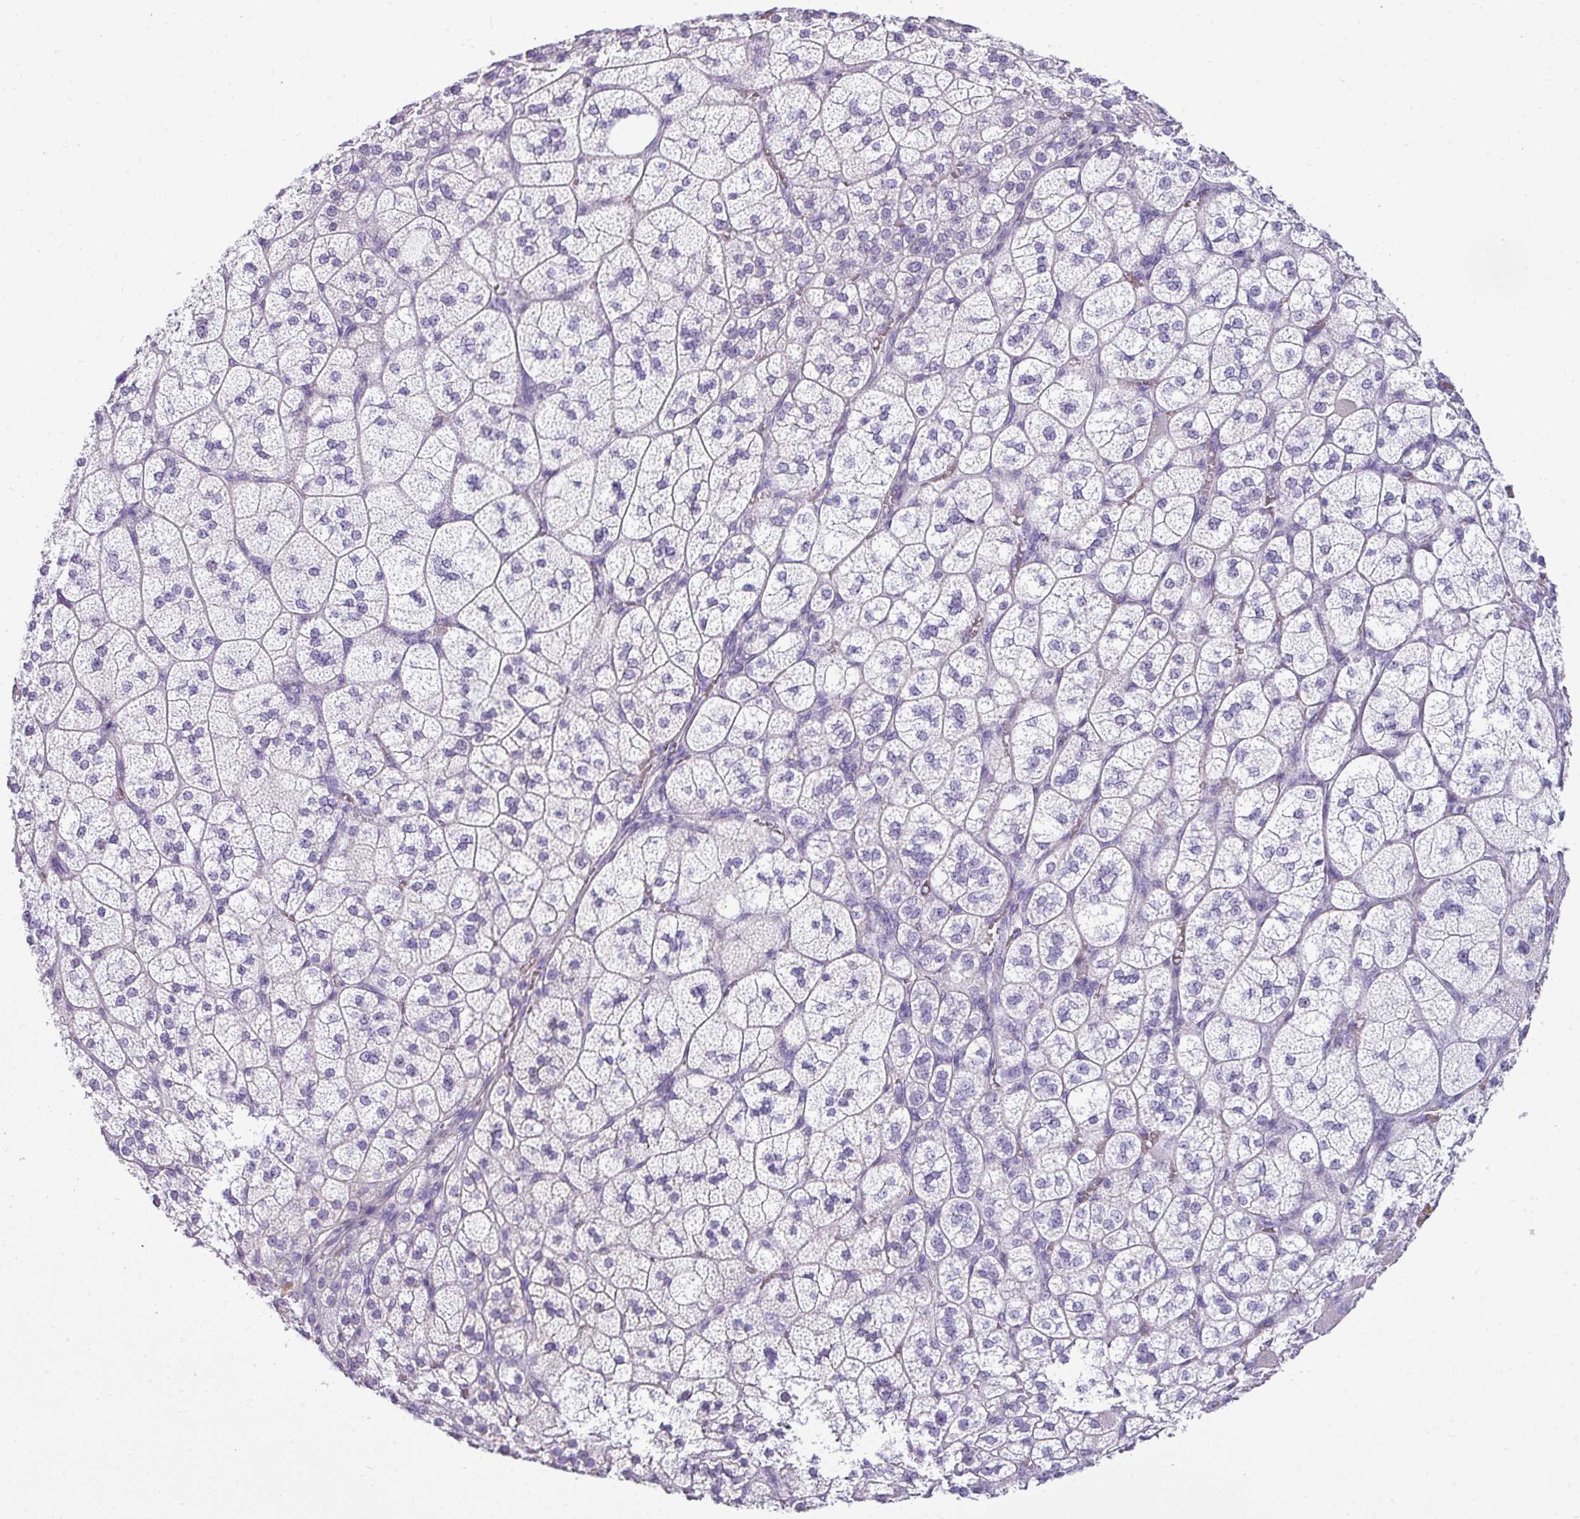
{"staining": {"intensity": "negative", "quantity": "none", "location": "none"}, "tissue": "adrenal gland", "cell_type": "Glandular cells", "image_type": "normal", "snomed": [{"axis": "morphology", "description": "Normal tissue, NOS"}, {"axis": "topography", "description": "Adrenal gland"}], "caption": "Human adrenal gland stained for a protein using immunohistochemistry shows no positivity in glandular cells.", "gene": "VCX2", "patient": {"sex": "female", "age": 60}}